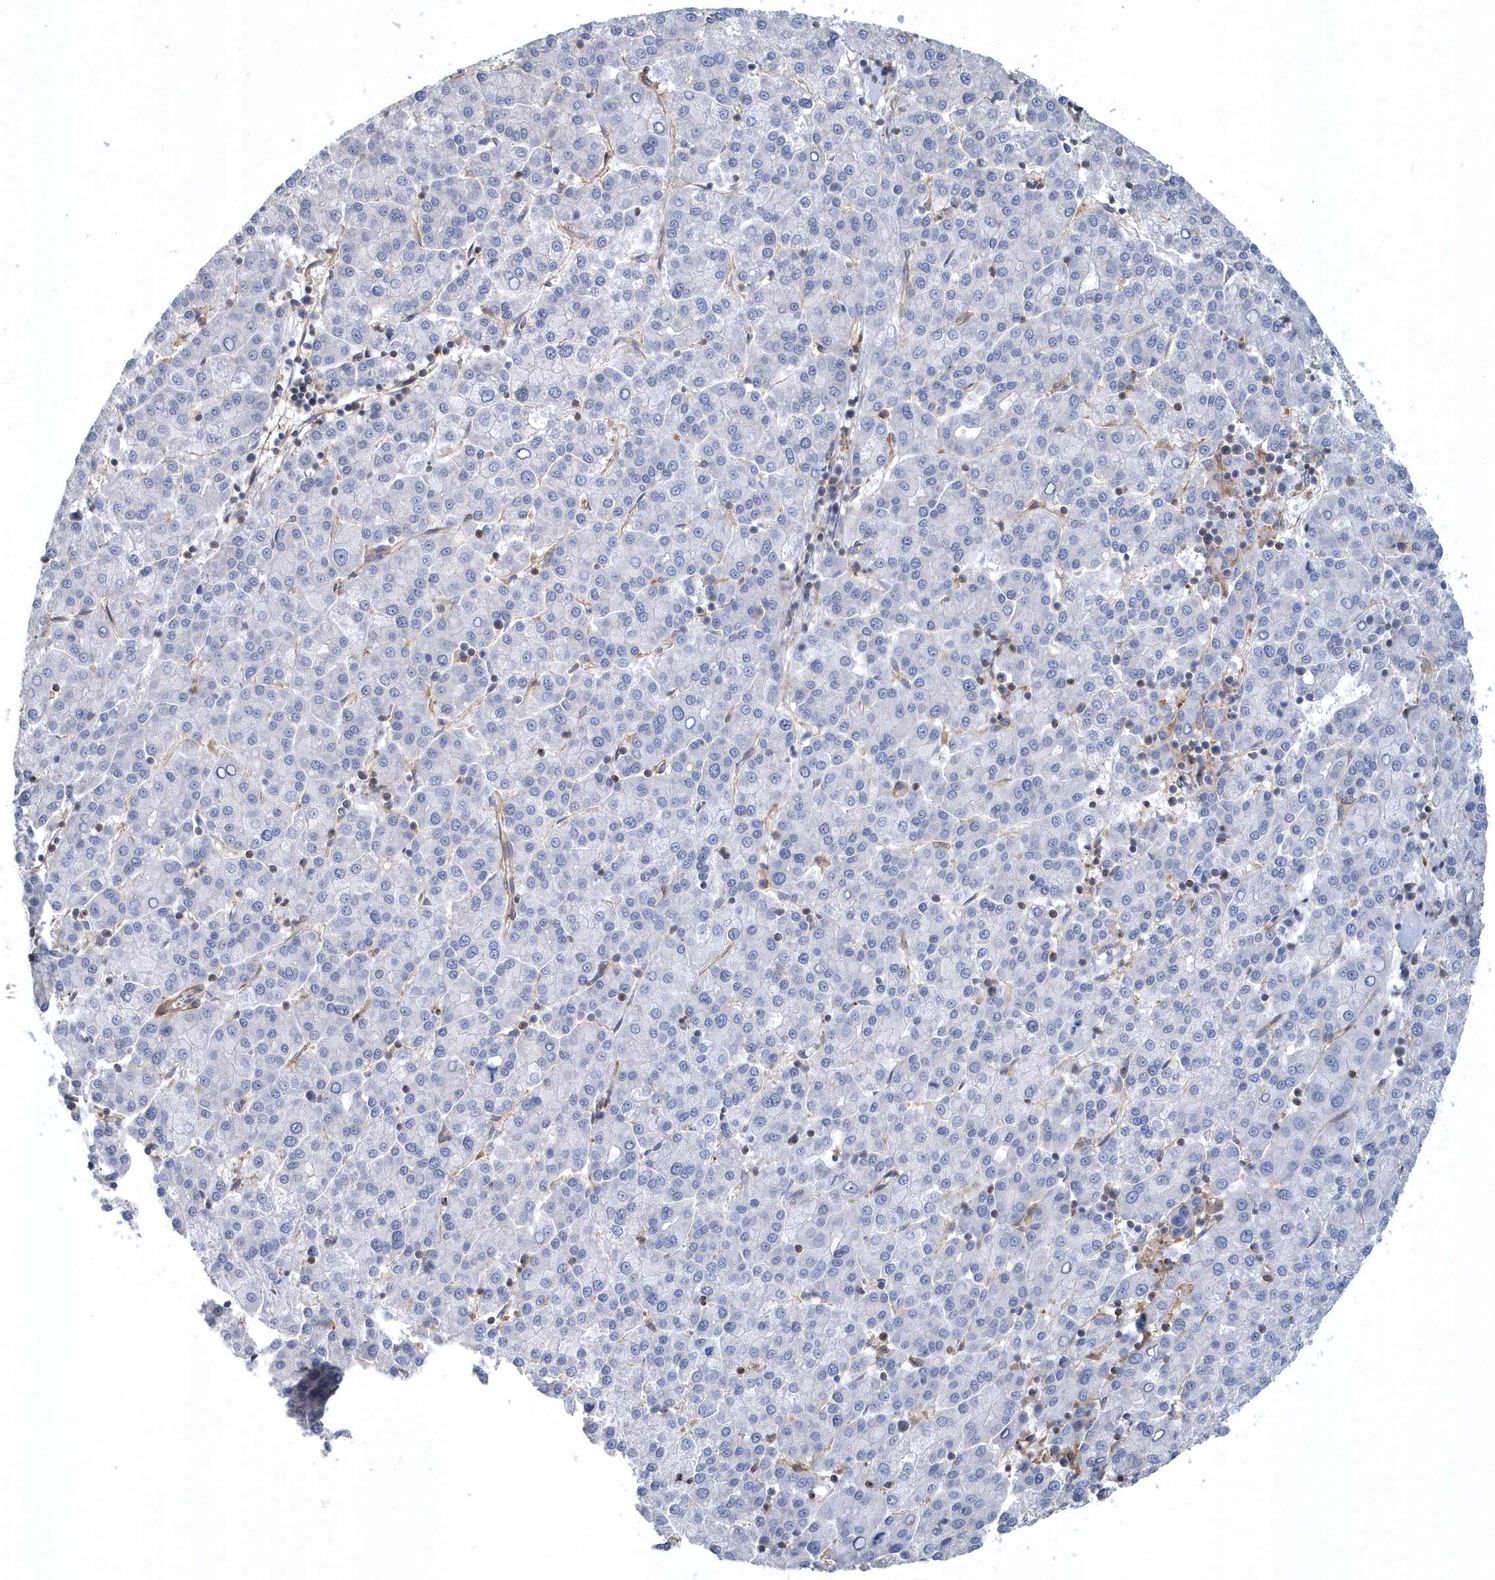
{"staining": {"intensity": "negative", "quantity": "none", "location": "none"}, "tissue": "liver cancer", "cell_type": "Tumor cells", "image_type": "cancer", "snomed": [{"axis": "morphology", "description": "Carcinoma, Hepatocellular, NOS"}, {"axis": "topography", "description": "Liver"}], "caption": "Image shows no significant protein positivity in tumor cells of liver hepatocellular carcinoma.", "gene": "ARAP2", "patient": {"sex": "female", "age": 58}}